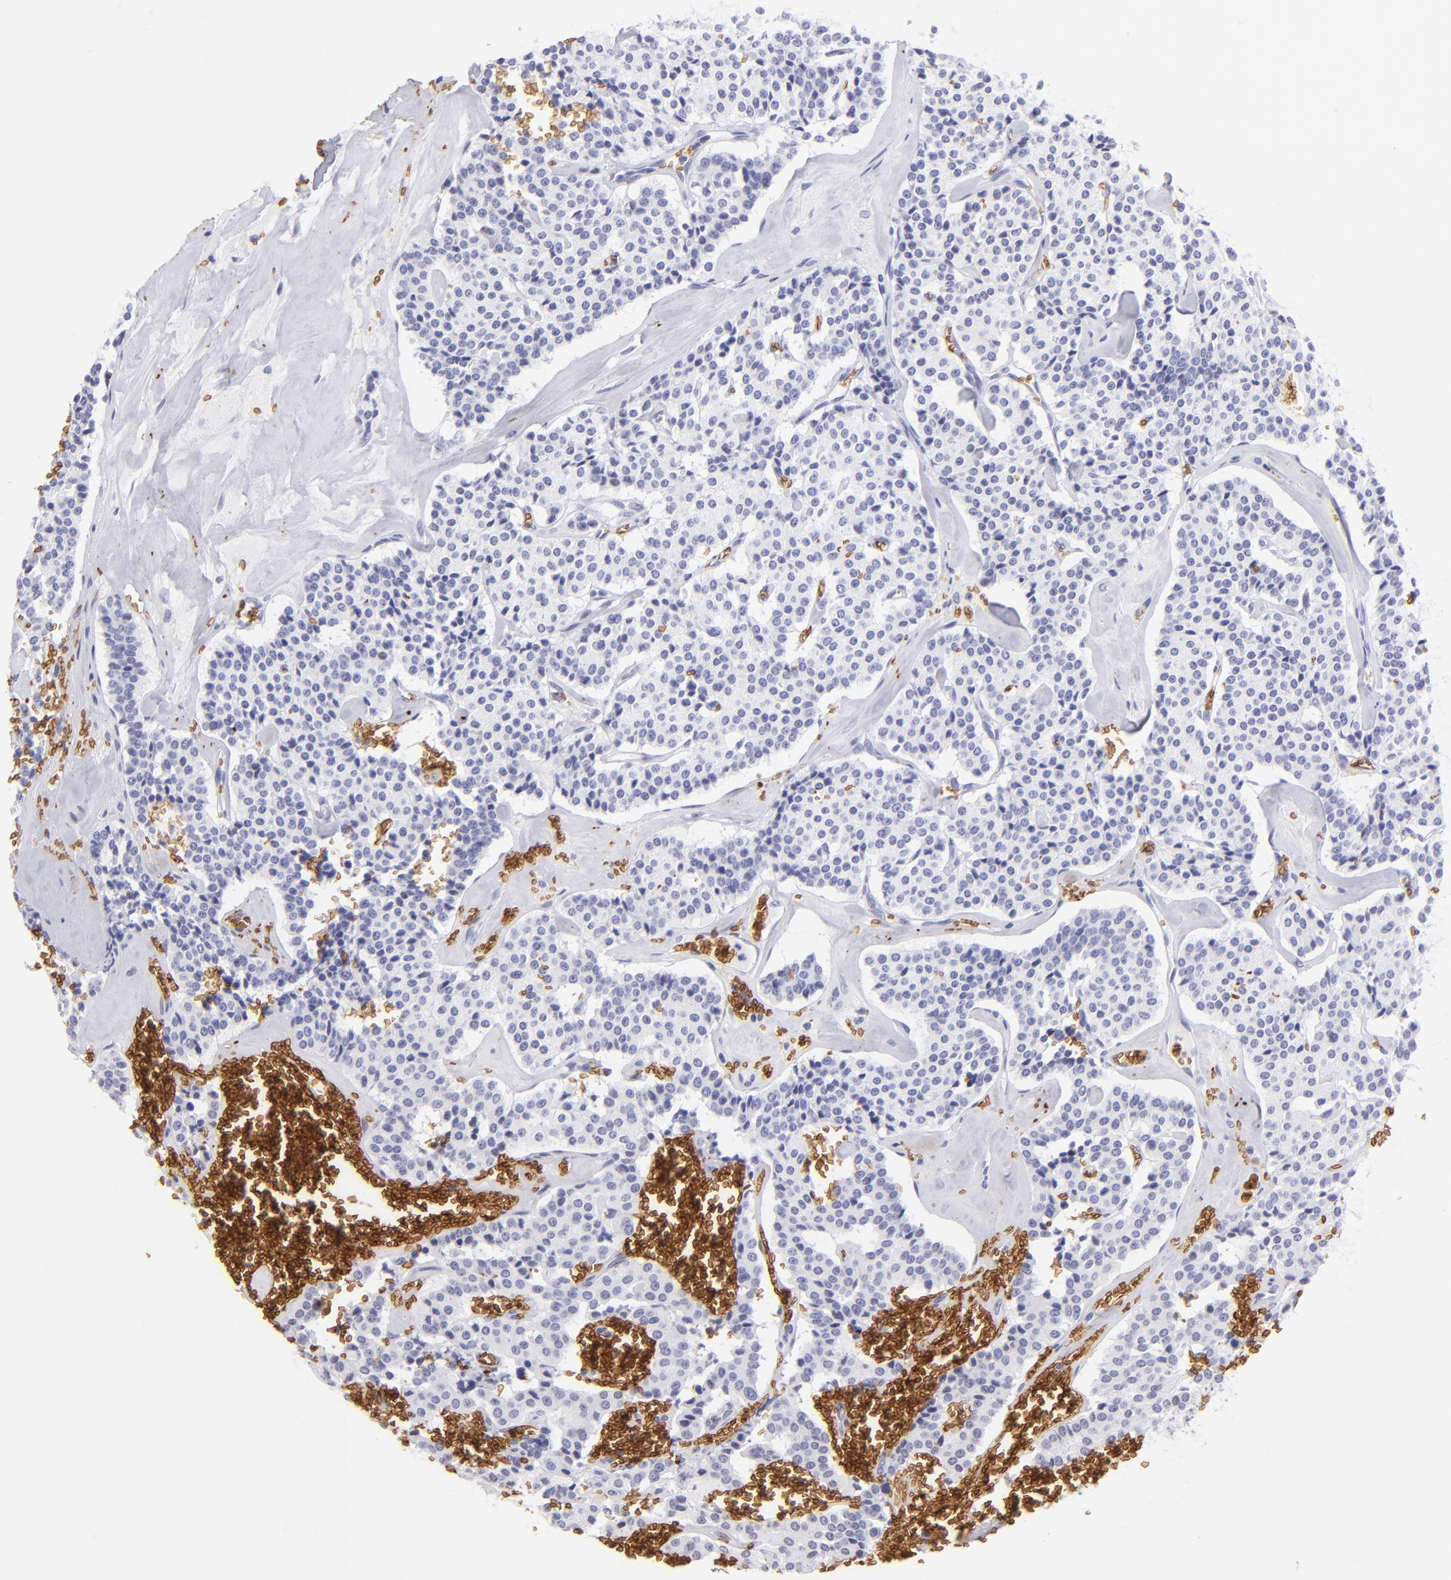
{"staining": {"intensity": "negative", "quantity": "none", "location": "none"}, "tissue": "carcinoid", "cell_type": "Tumor cells", "image_type": "cancer", "snomed": [{"axis": "morphology", "description": "Carcinoid, malignant, NOS"}, {"axis": "topography", "description": "Bronchus"}], "caption": "A photomicrograph of human carcinoid (malignant) is negative for staining in tumor cells. (Immunohistochemistry (ihc), brightfield microscopy, high magnification).", "gene": "GYPA", "patient": {"sex": "male", "age": 55}}